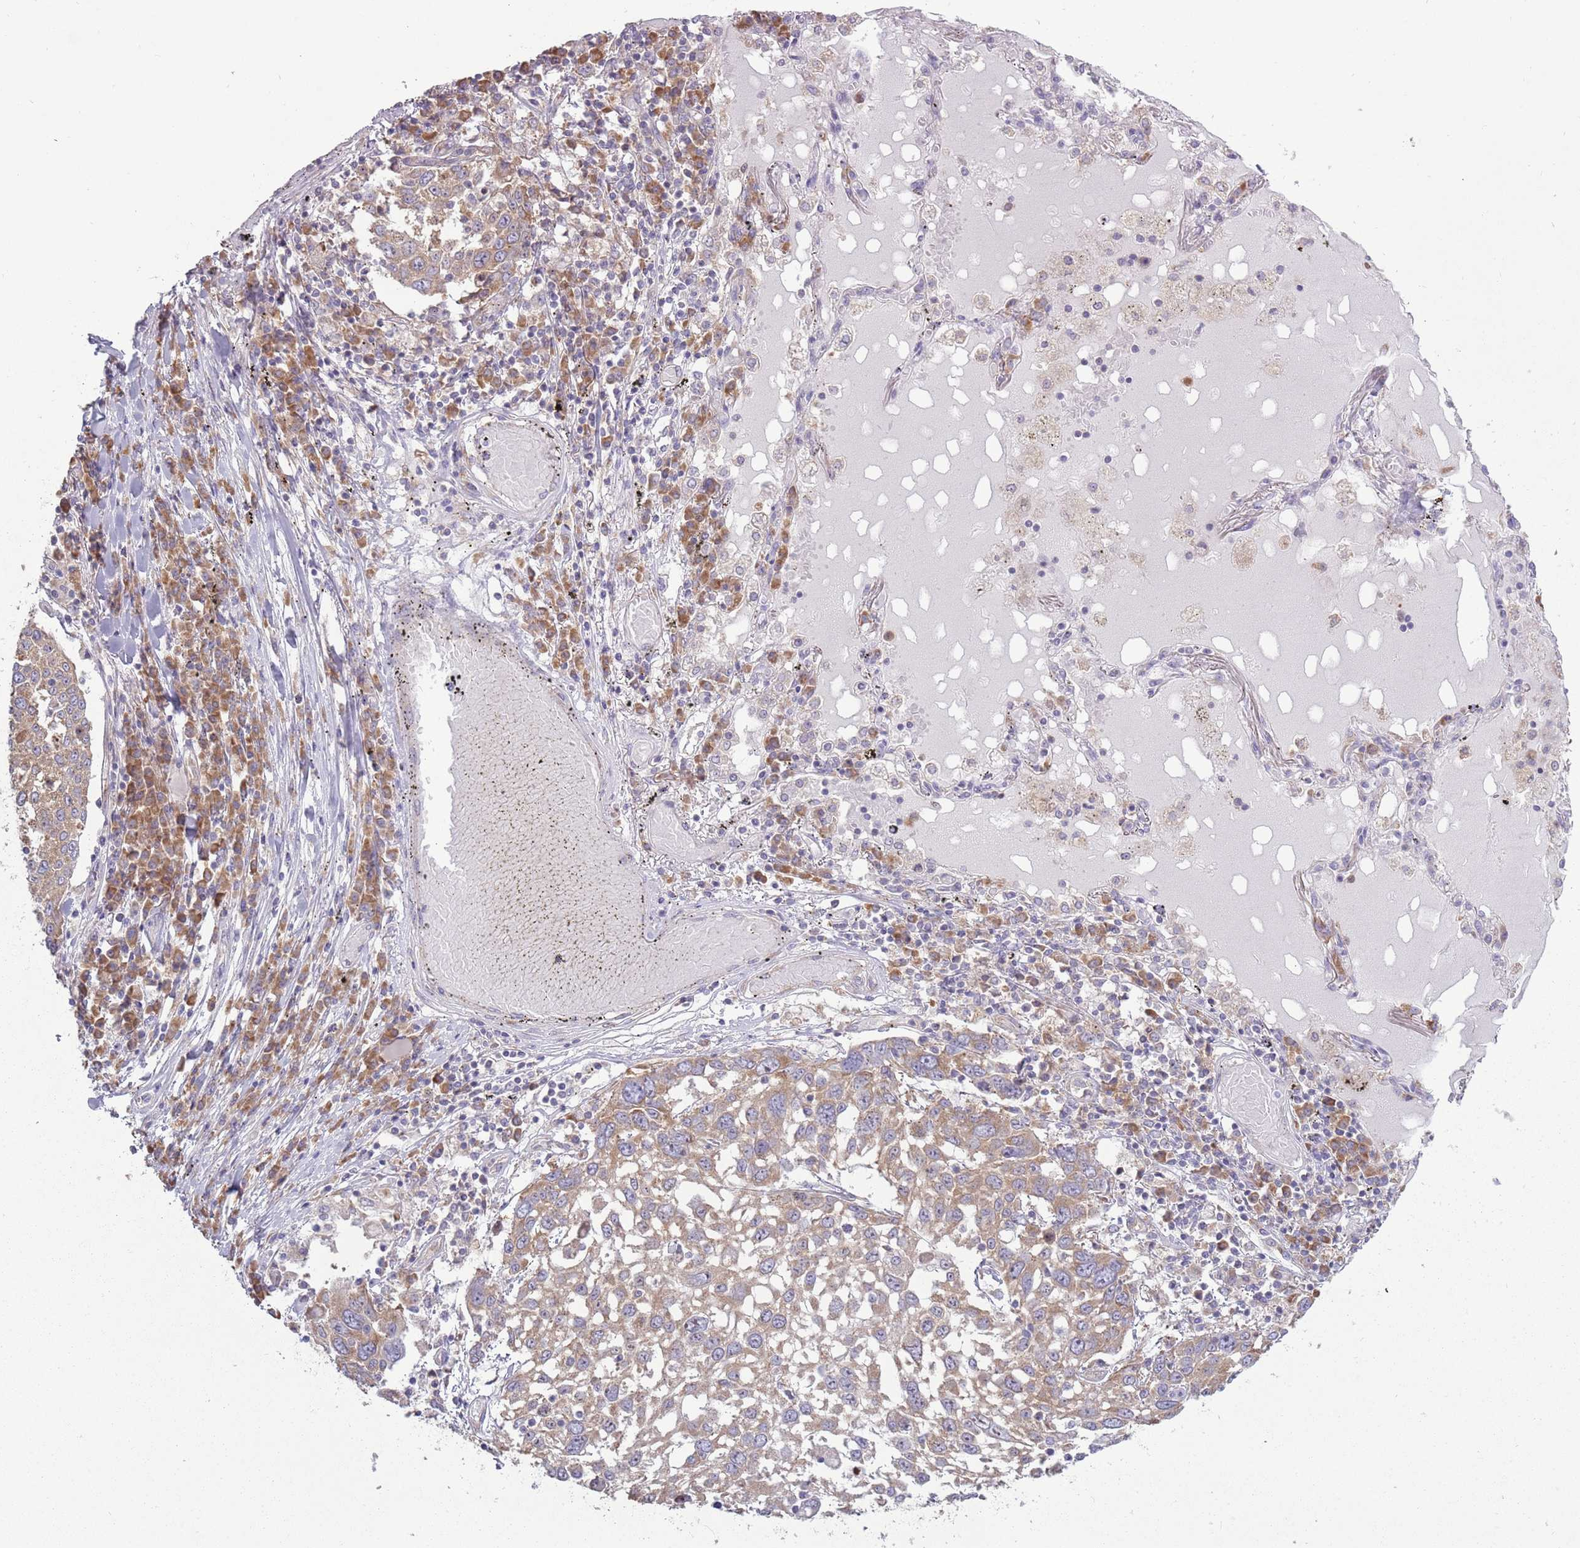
{"staining": {"intensity": "moderate", "quantity": ">75%", "location": "cytoplasmic/membranous"}, "tissue": "lung cancer", "cell_type": "Tumor cells", "image_type": "cancer", "snomed": [{"axis": "morphology", "description": "Squamous cell carcinoma, NOS"}, {"axis": "topography", "description": "Lung"}], "caption": "Immunohistochemical staining of lung cancer (squamous cell carcinoma) shows medium levels of moderate cytoplasmic/membranous protein expression in about >75% of tumor cells. (Stains: DAB in brown, nuclei in blue, Microscopy: brightfield microscopy at high magnification).", "gene": "RPL17-C18orf32", "patient": {"sex": "male", "age": 65}}